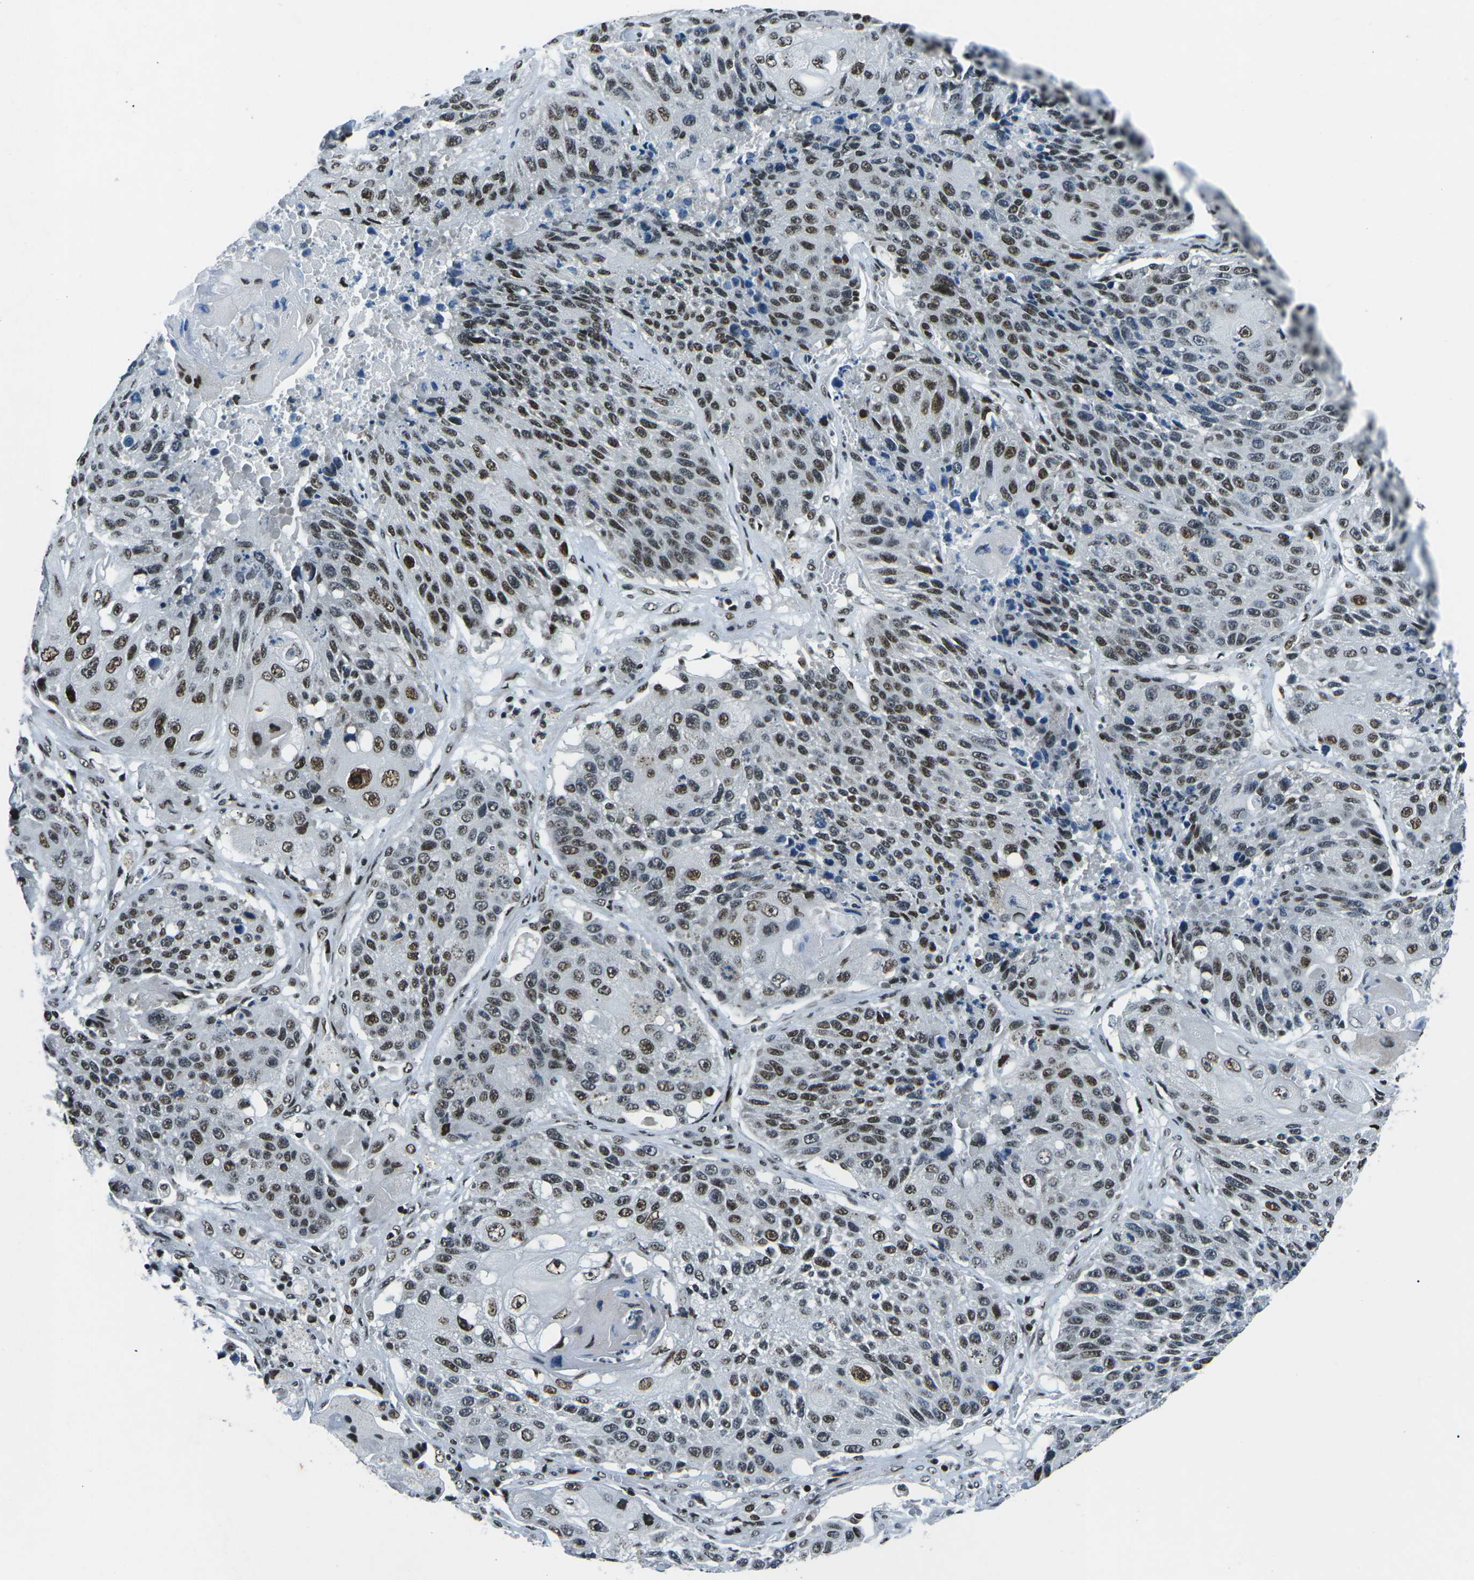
{"staining": {"intensity": "moderate", "quantity": ">75%", "location": "nuclear"}, "tissue": "lung cancer", "cell_type": "Tumor cells", "image_type": "cancer", "snomed": [{"axis": "morphology", "description": "Squamous cell carcinoma, NOS"}, {"axis": "topography", "description": "Lung"}], "caption": "Moderate nuclear positivity is identified in about >75% of tumor cells in lung squamous cell carcinoma. Using DAB (3,3'-diaminobenzidine) (brown) and hematoxylin (blue) stains, captured at high magnification using brightfield microscopy.", "gene": "RBL2", "patient": {"sex": "male", "age": 61}}